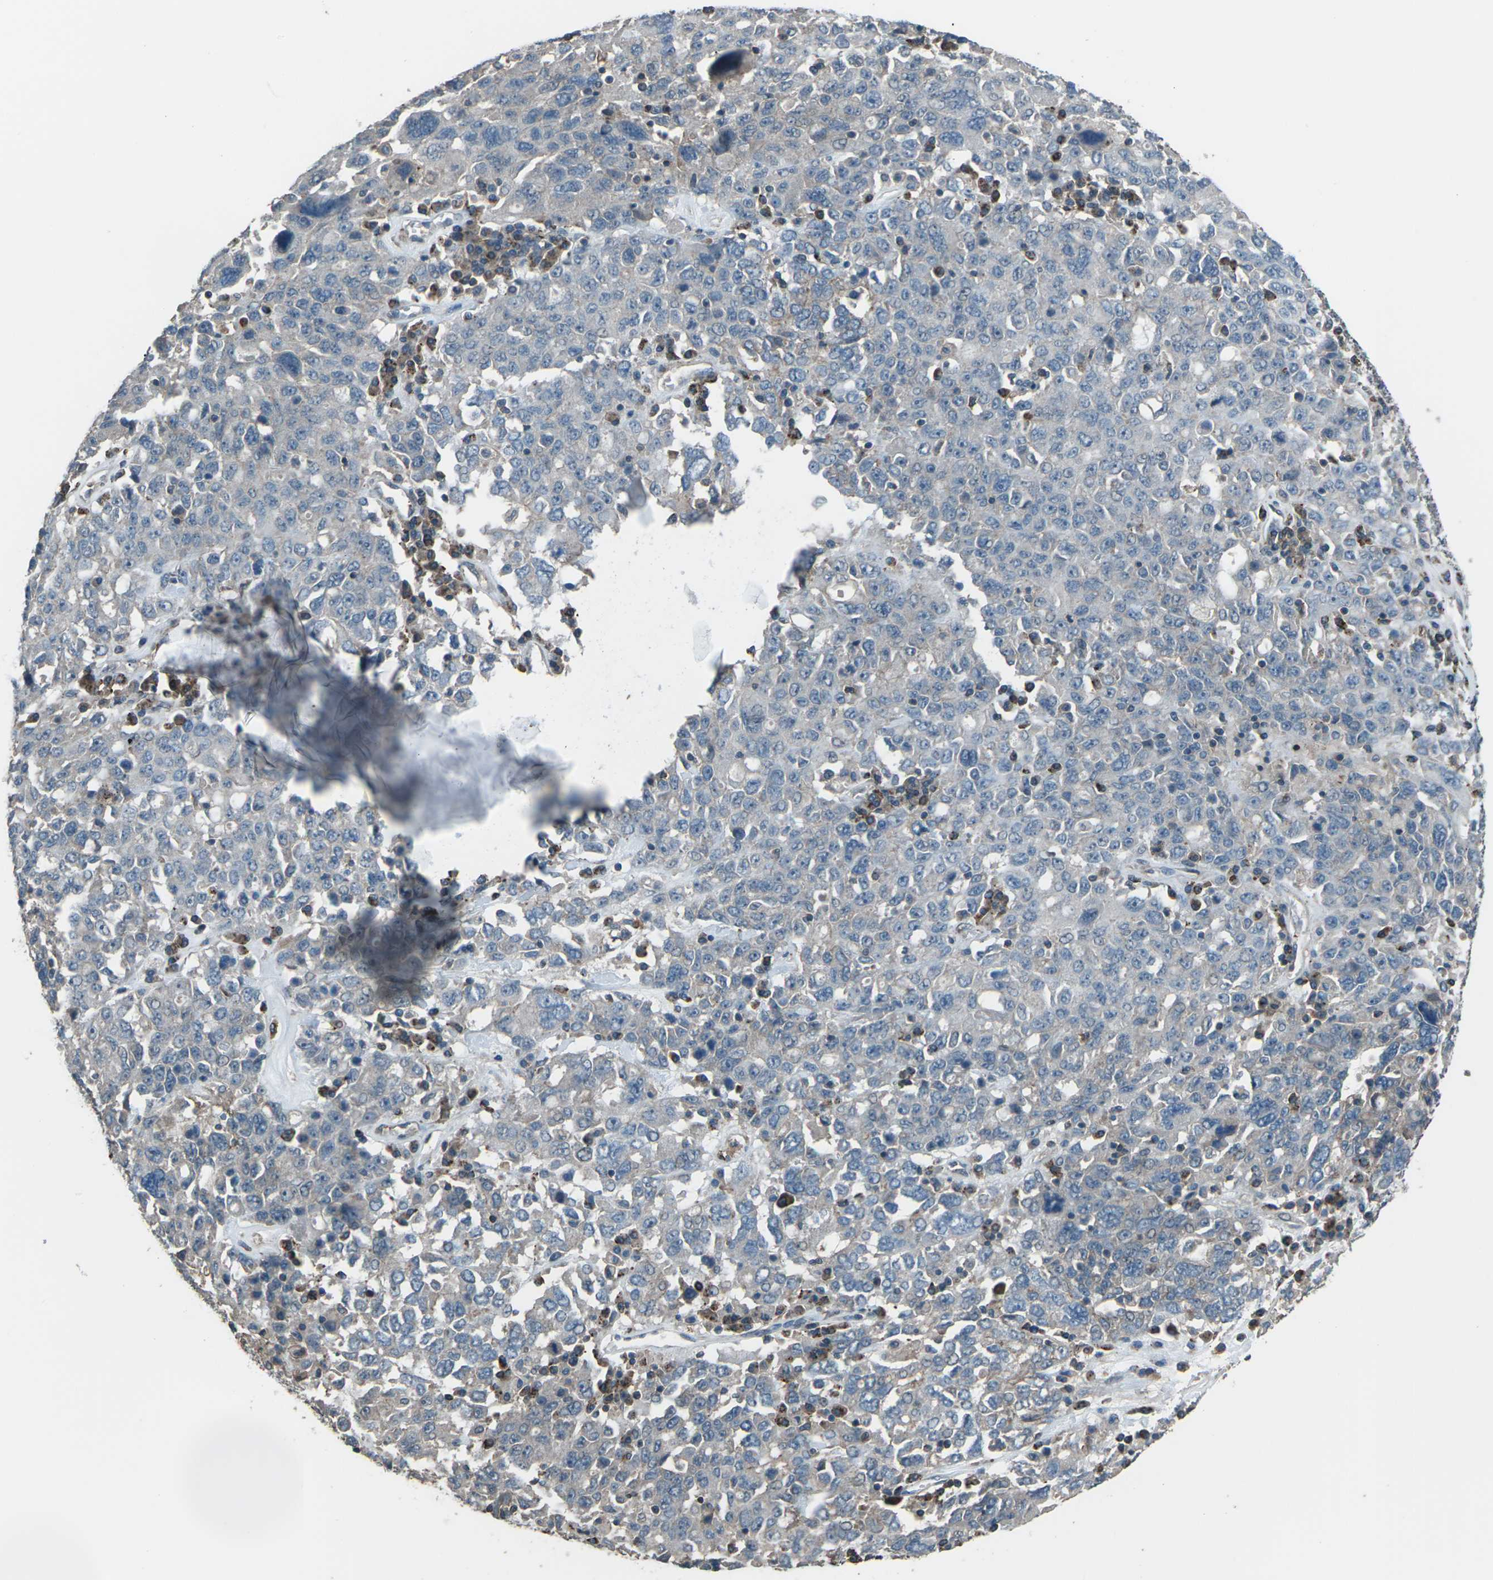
{"staining": {"intensity": "weak", "quantity": "<25%", "location": "cytoplasmic/membranous"}, "tissue": "ovarian cancer", "cell_type": "Tumor cells", "image_type": "cancer", "snomed": [{"axis": "morphology", "description": "Carcinoma, endometroid"}, {"axis": "topography", "description": "Ovary"}], "caption": "A high-resolution histopathology image shows immunohistochemistry staining of endometroid carcinoma (ovarian), which displays no significant expression in tumor cells.", "gene": "CMTM4", "patient": {"sex": "female", "age": 62}}